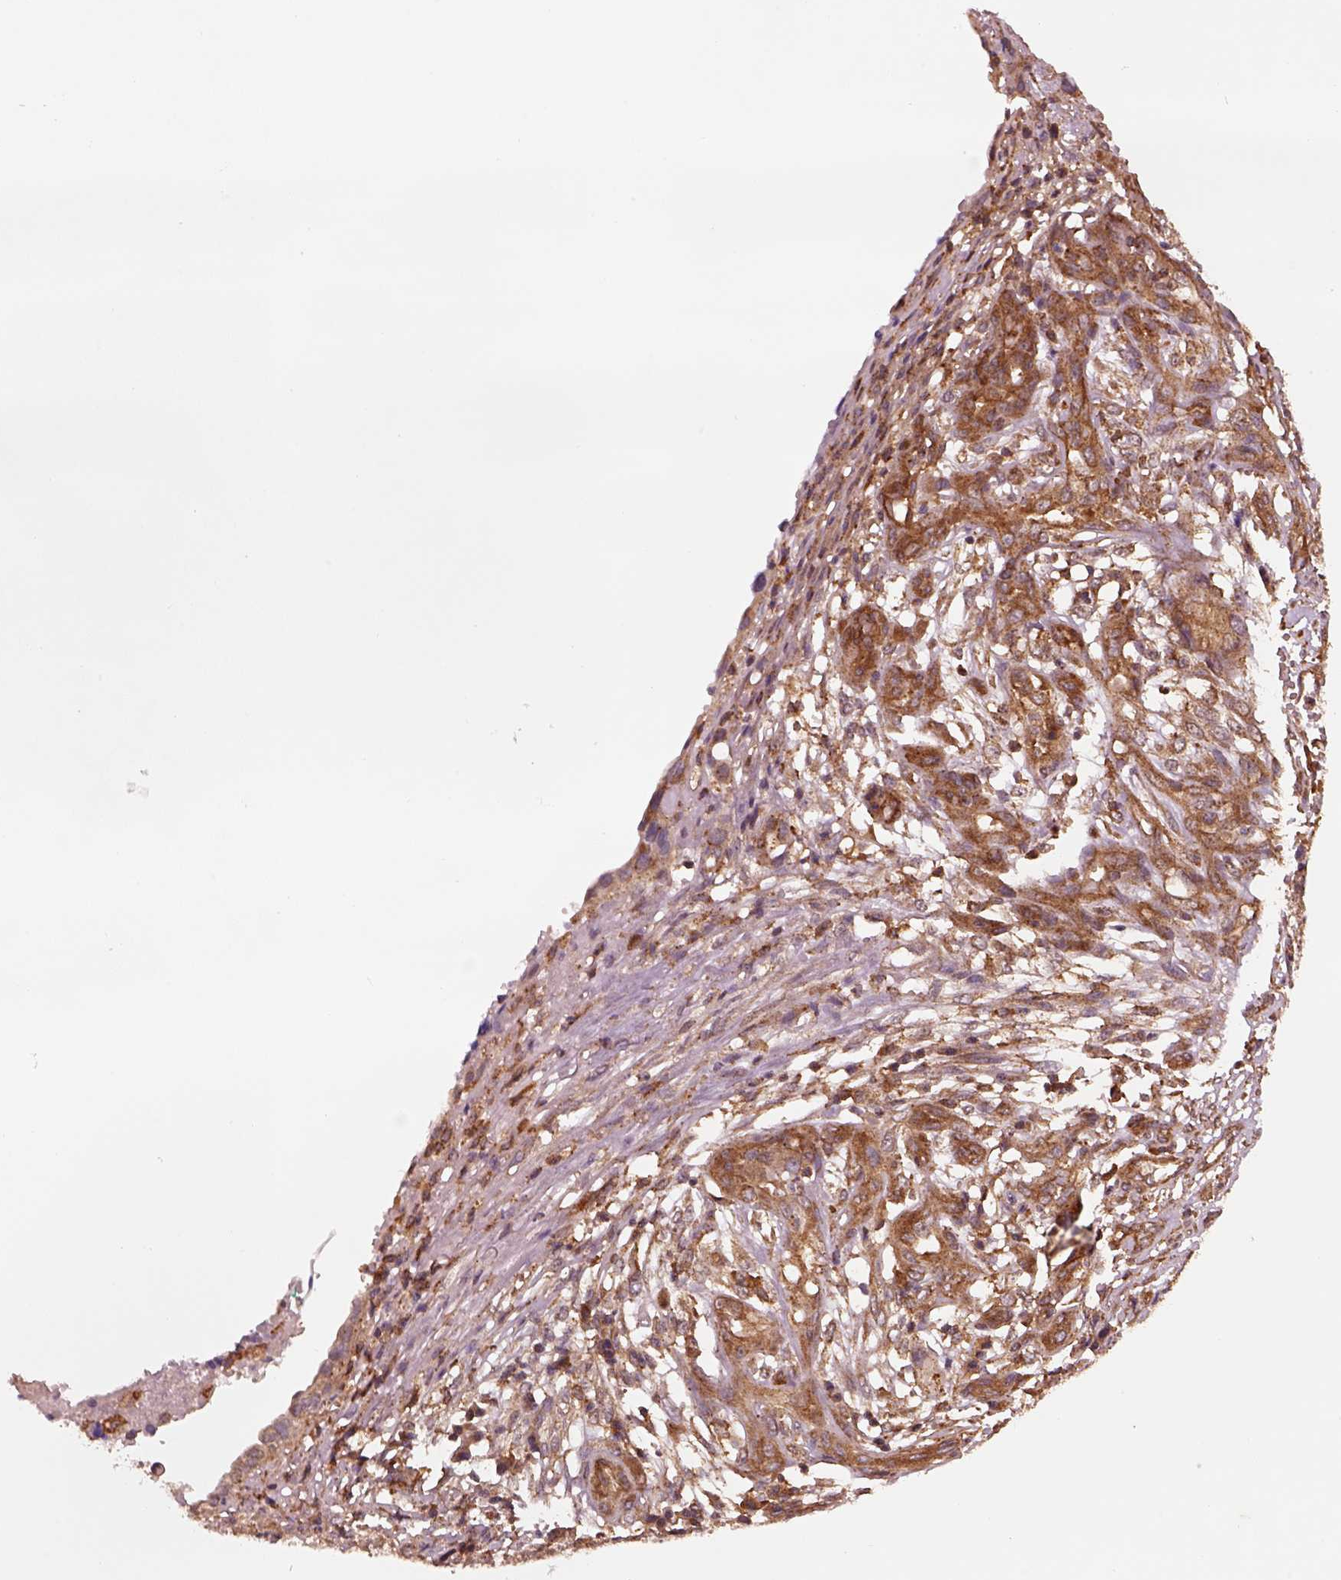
{"staining": {"intensity": "strong", "quantity": "<25%", "location": "cytoplasmic/membranous"}, "tissue": "stomach cancer", "cell_type": "Tumor cells", "image_type": "cancer", "snomed": [{"axis": "morphology", "description": "Adenocarcinoma, NOS"}, {"axis": "topography", "description": "Stomach, upper"}], "caption": "Approximately <25% of tumor cells in stomach adenocarcinoma show strong cytoplasmic/membranous protein positivity as visualized by brown immunohistochemical staining.", "gene": "WASHC2A", "patient": {"sex": "female", "age": 67}}